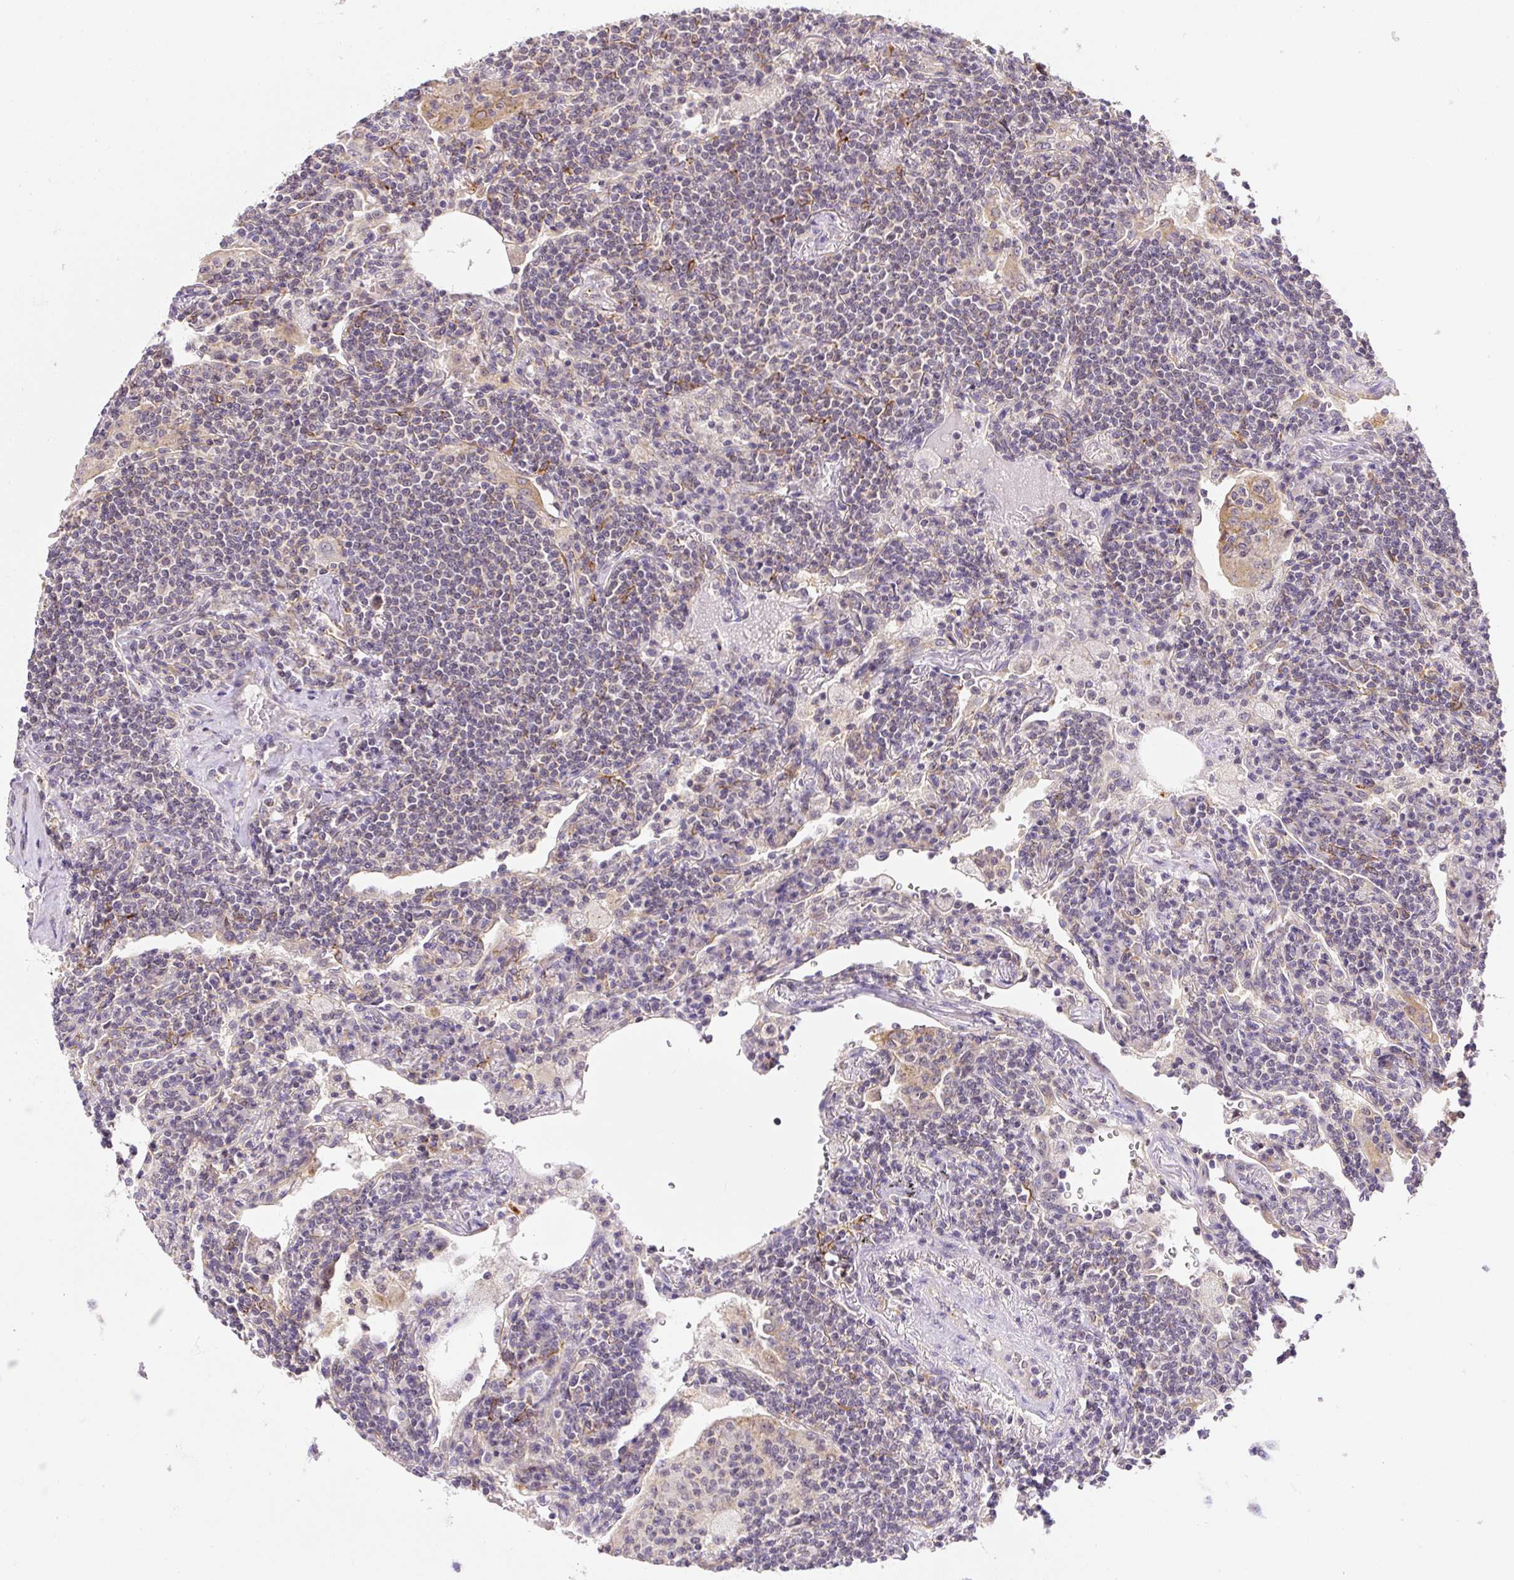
{"staining": {"intensity": "weak", "quantity": "25%-75%", "location": "cytoplasmic/membranous"}, "tissue": "lymphoma", "cell_type": "Tumor cells", "image_type": "cancer", "snomed": [{"axis": "morphology", "description": "Malignant lymphoma, non-Hodgkin's type, Low grade"}, {"axis": "topography", "description": "Lung"}], "caption": "Protein positivity by immunohistochemistry displays weak cytoplasmic/membranous positivity in approximately 25%-75% of tumor cells in lymphoma.", "gene": "PLA2G4A", "patient": {"sex": "female", "age": 71}}